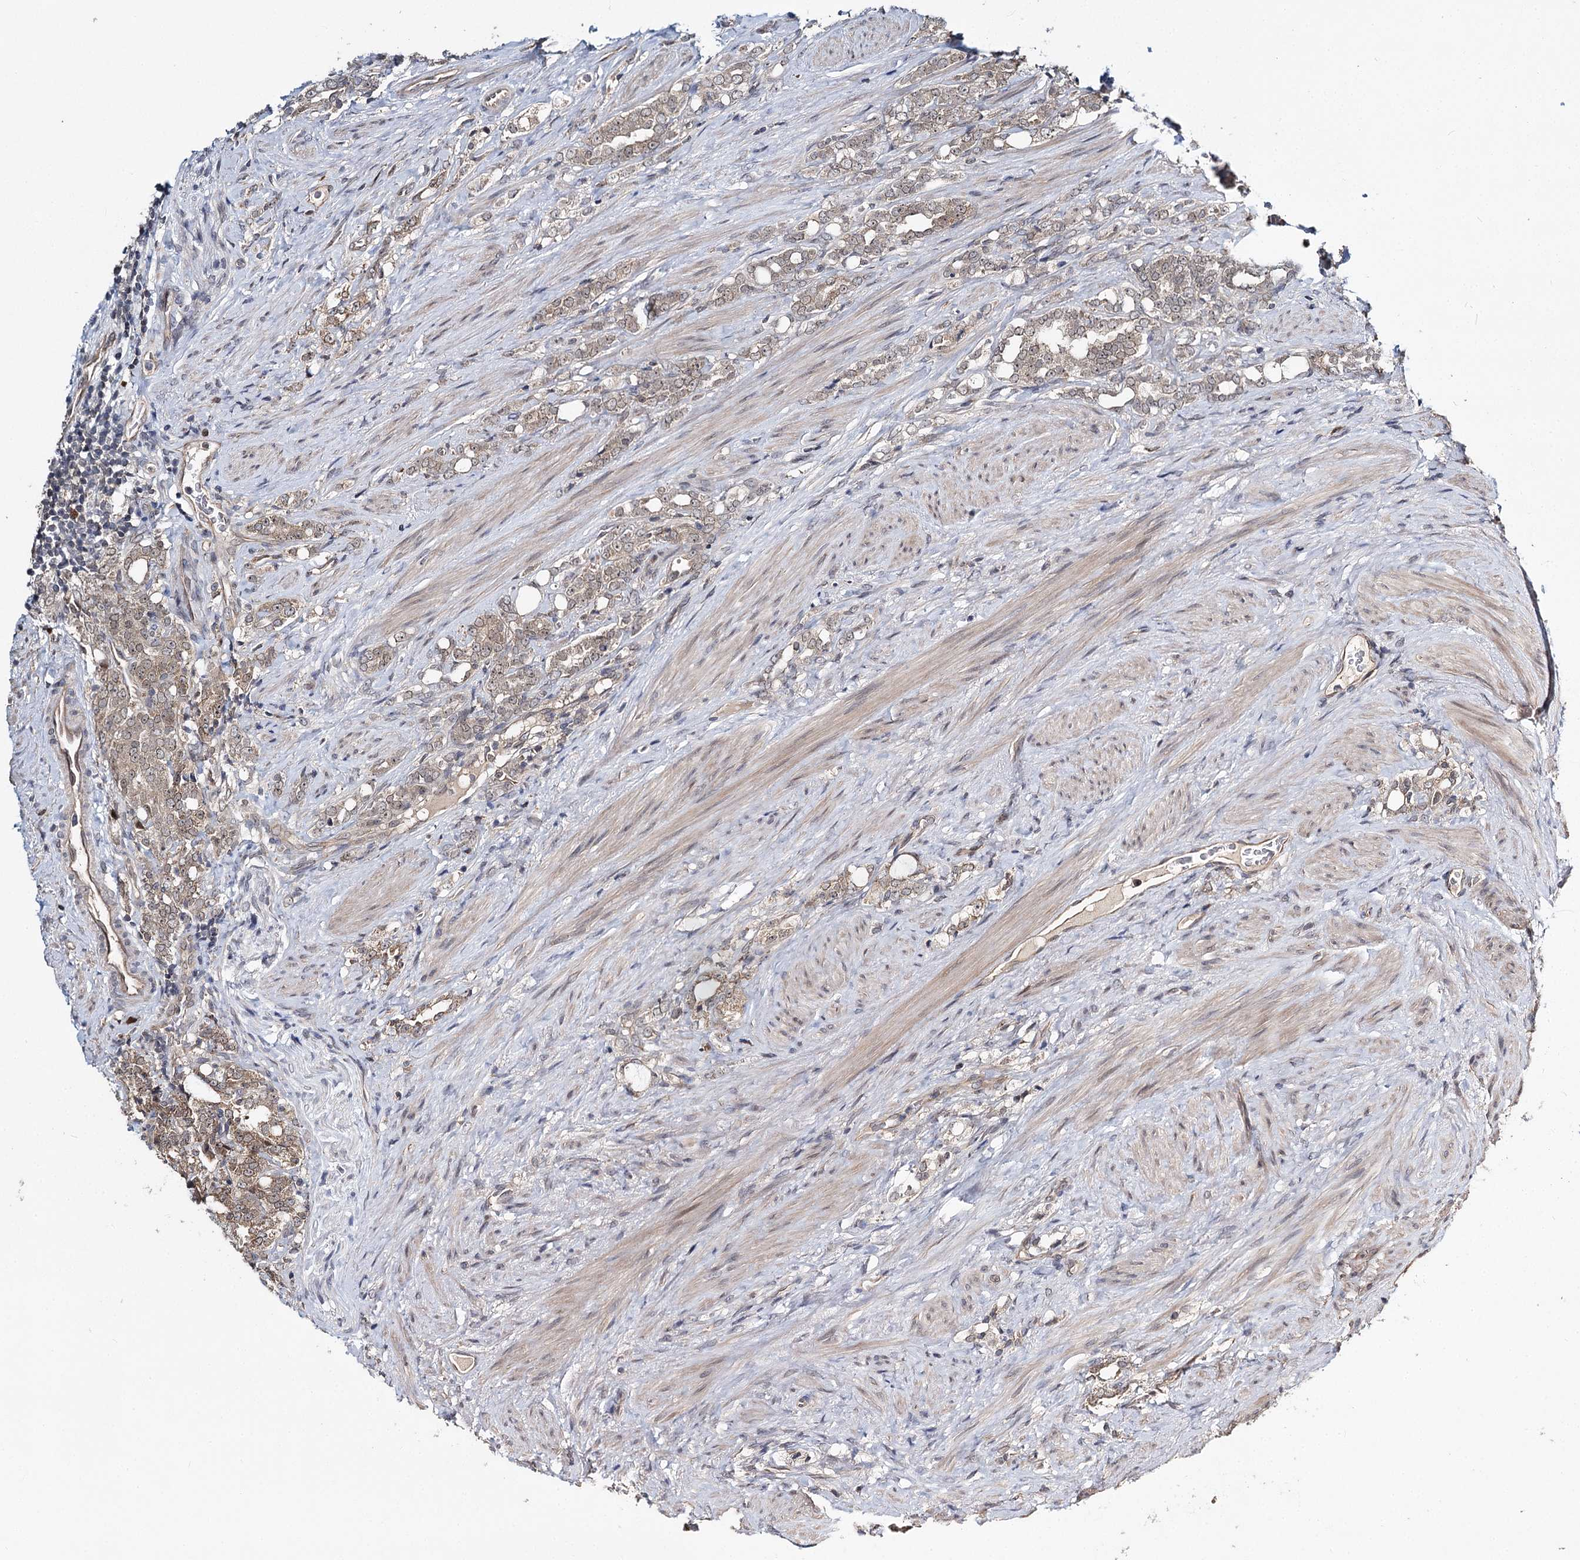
{"staining": {"intensity": "weak", "quantity": "25%-75%", "location": "cytoplasmic/membranous"}, "tissue": "prostate cancer", "cell_type": "Tumor cells", "image_type": "cancer", "snomed": [{"axis": "morphology", "description": "Adenocarcinoma, High grade"}, {"axis": "topography", "description": "Prostate"}], "caption": "A histopathology image showing weak cytoplasmic/membranous expression in about 25%-75% of tumor cells in high-grade adenocarcinoma (prostate), as visualized by brown immunohistochemical staining.", "gene": "NOPCHAP1", "patient": {"sex": "male", "age": 64}}